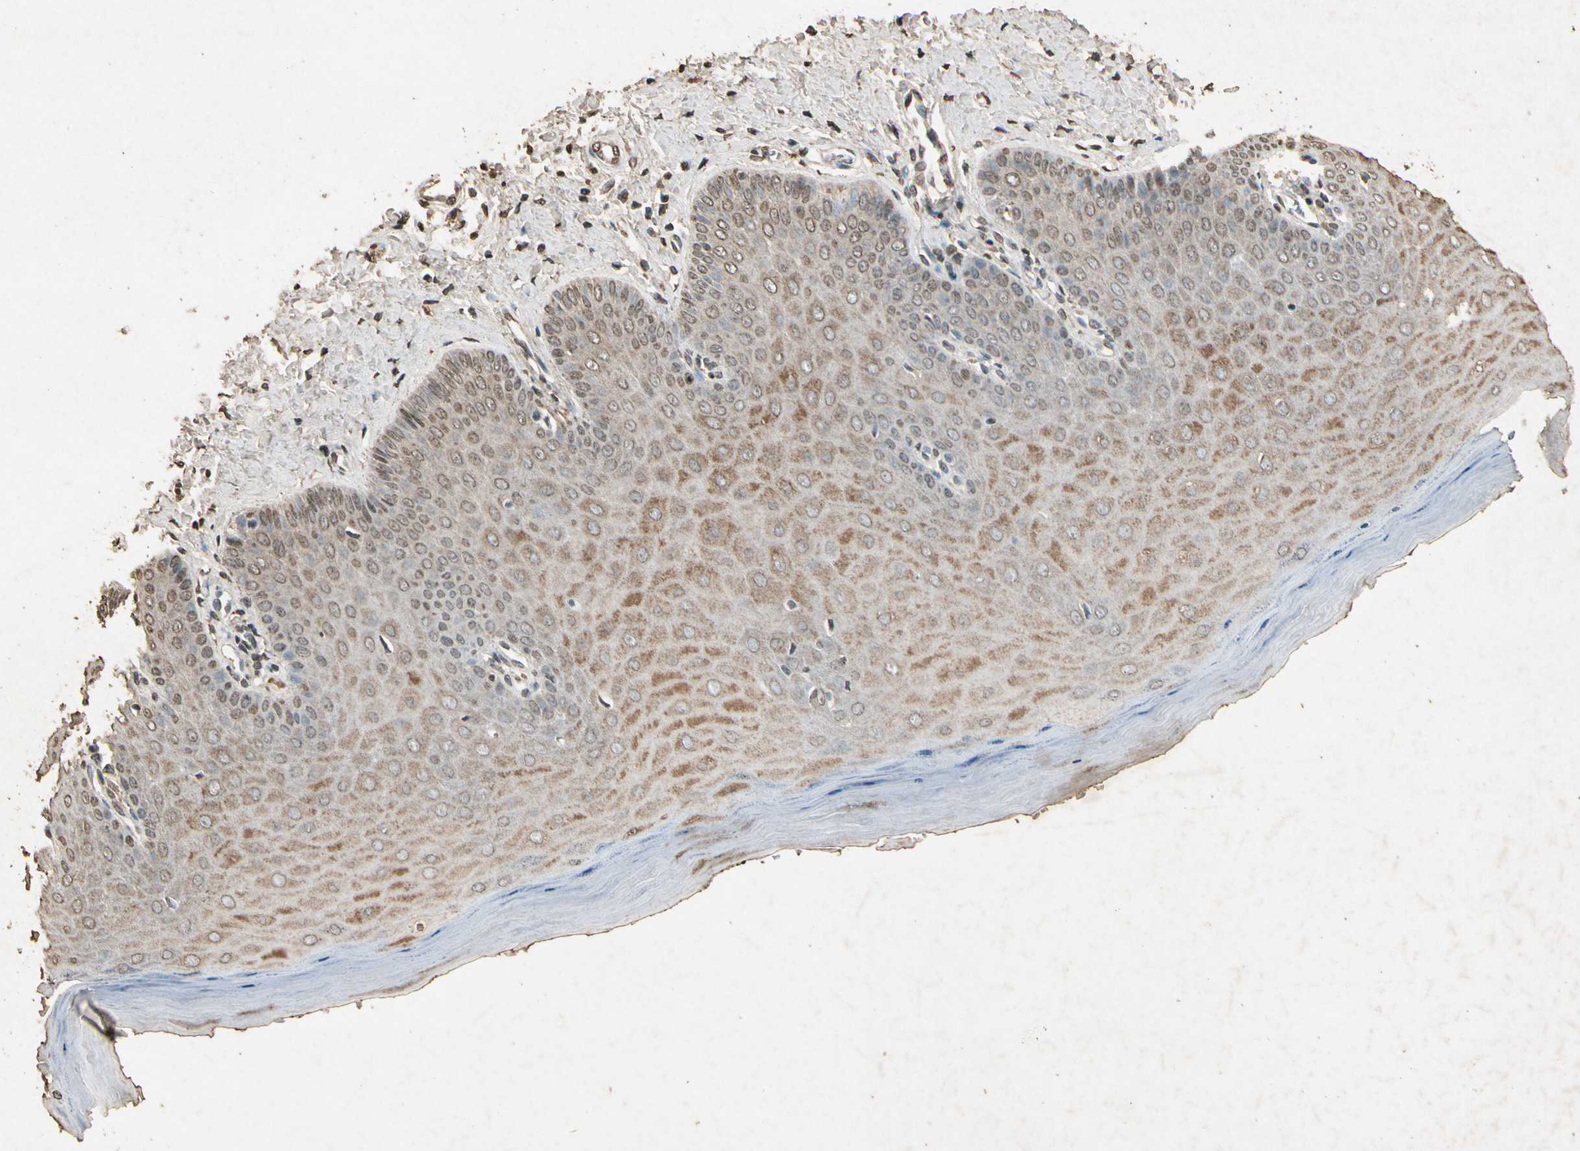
{"staining": {"intensity": "moderate", "quantity": ">75%", "location": "cytoplasmic/membranous"}, "tissue": "cervix", "cell_type": "Squamous epithelial cells", "image_type": "normal", "snomed": [{"axis": "morphology", "description": "Normal tissue, NOS"}, {"axis": "topography", "description": "Cervix"}], "caption": "Normal cervix reveals moderate cytoplasmic/membranous expression in about >75% of squamous epithelial cells, visualized by immunohistochemistry.", "gene": "GC", "patient": {"sex": "female", "age": 55}}